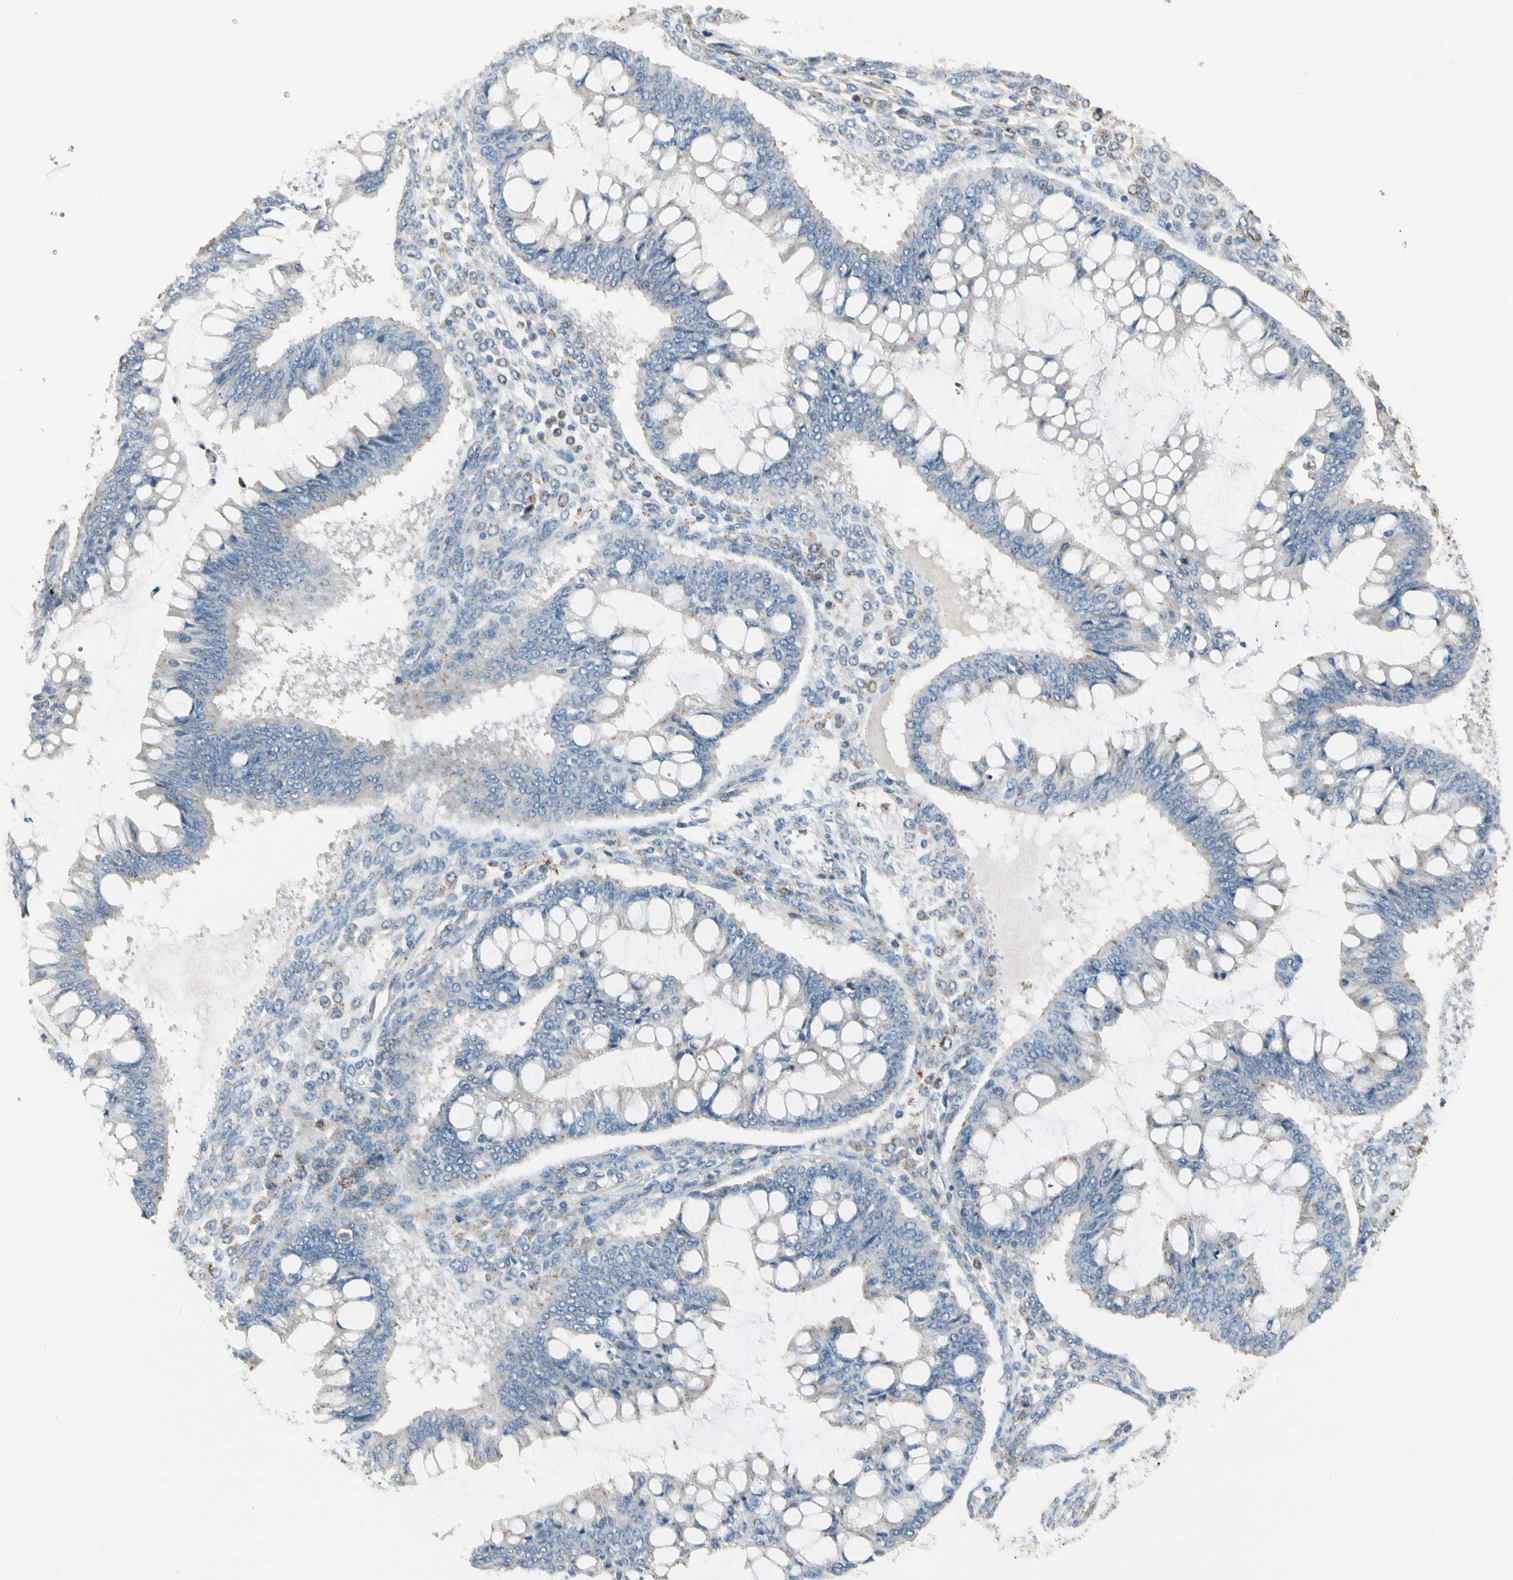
{"staining": {"intensity": "negative", "quantity": "none", "location": "none"}, "tissue": "ovarian cancer", "cell_type": "Tumor cells", "image_type": "cancer", "snomed": [{"axis": "morphology", "description": "Cystadenocarcinoma, mucinous, NOS"}, {"axis": "topography", "description": "Ovary"}], "caption": "This histopathology image is of ovarian mucinous cystadenocarcinoma stained with immunohistochemistry (IHC) to label a protein in brown with the nuclei are counter-stained blue. There is no positivity in tumor cells. (DAB (3,3'-diaminobenzidine) immunohistochemistry with hematoxylin counter stain).", "gene": "GM2A", "patient": {"sex": "female", "age": 73}}